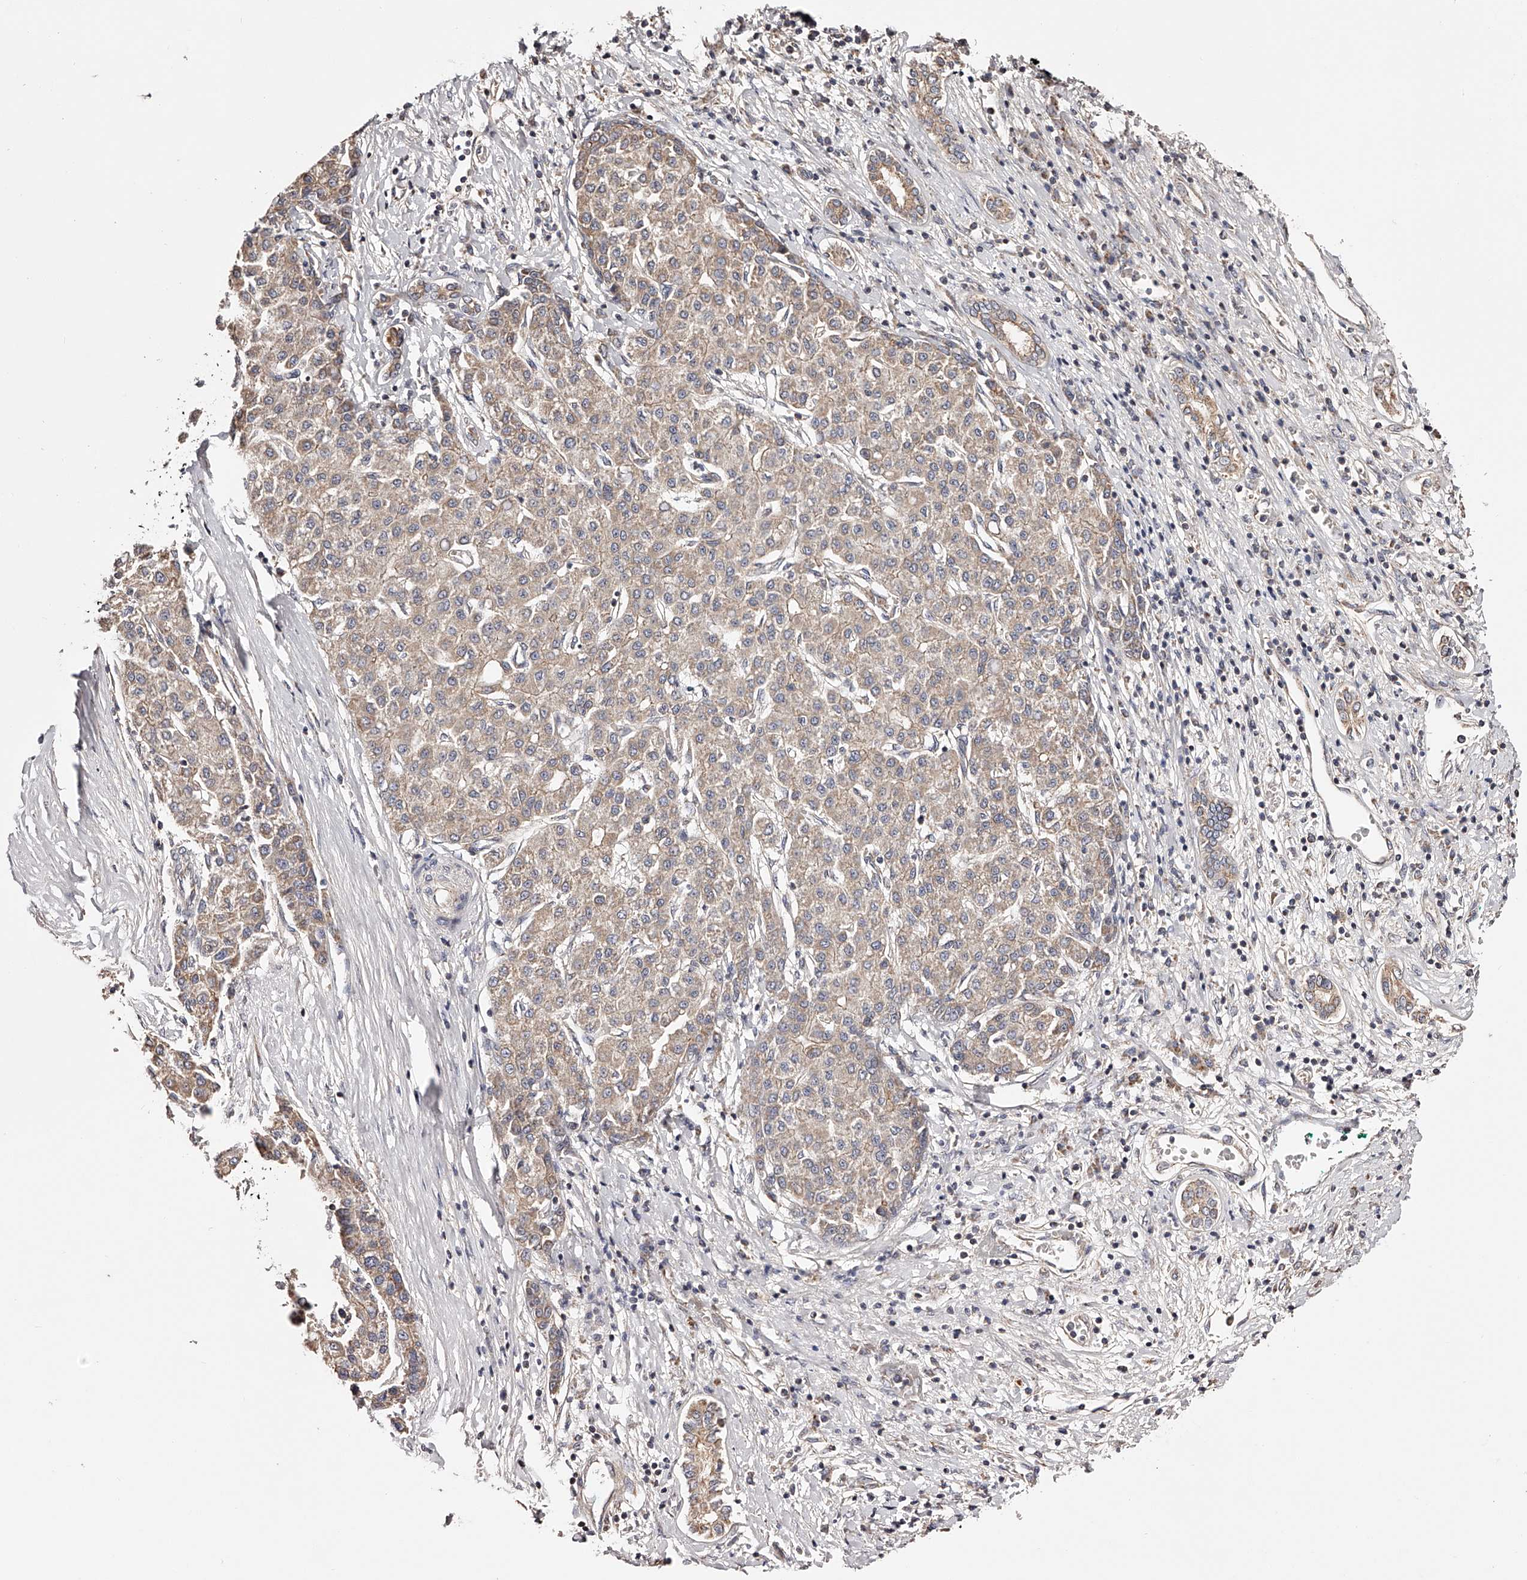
{"staining": {"intensity": "weak", "quantity": ">75%", "location": "cytoplasmic/membranous"}, "tissue": "liver cancer", "cell_type": "Tumor cells", "image_type": "cancer", "snomed": [{"axis": "morphology", "description": "Carcinoma, Hepatocellular, NOS"}, {"axis": "topography", "description": "Liver"}], "caption": "The photomicrograph demonstrates immunohistochemical staining of liver hepatocellular carcinoma. There is weak cytoplasmic/membranous positivity is identified in approximately >75% of tumor cells.", "gene": "USP21", "patient": {"sex": "male", "age": 65}}